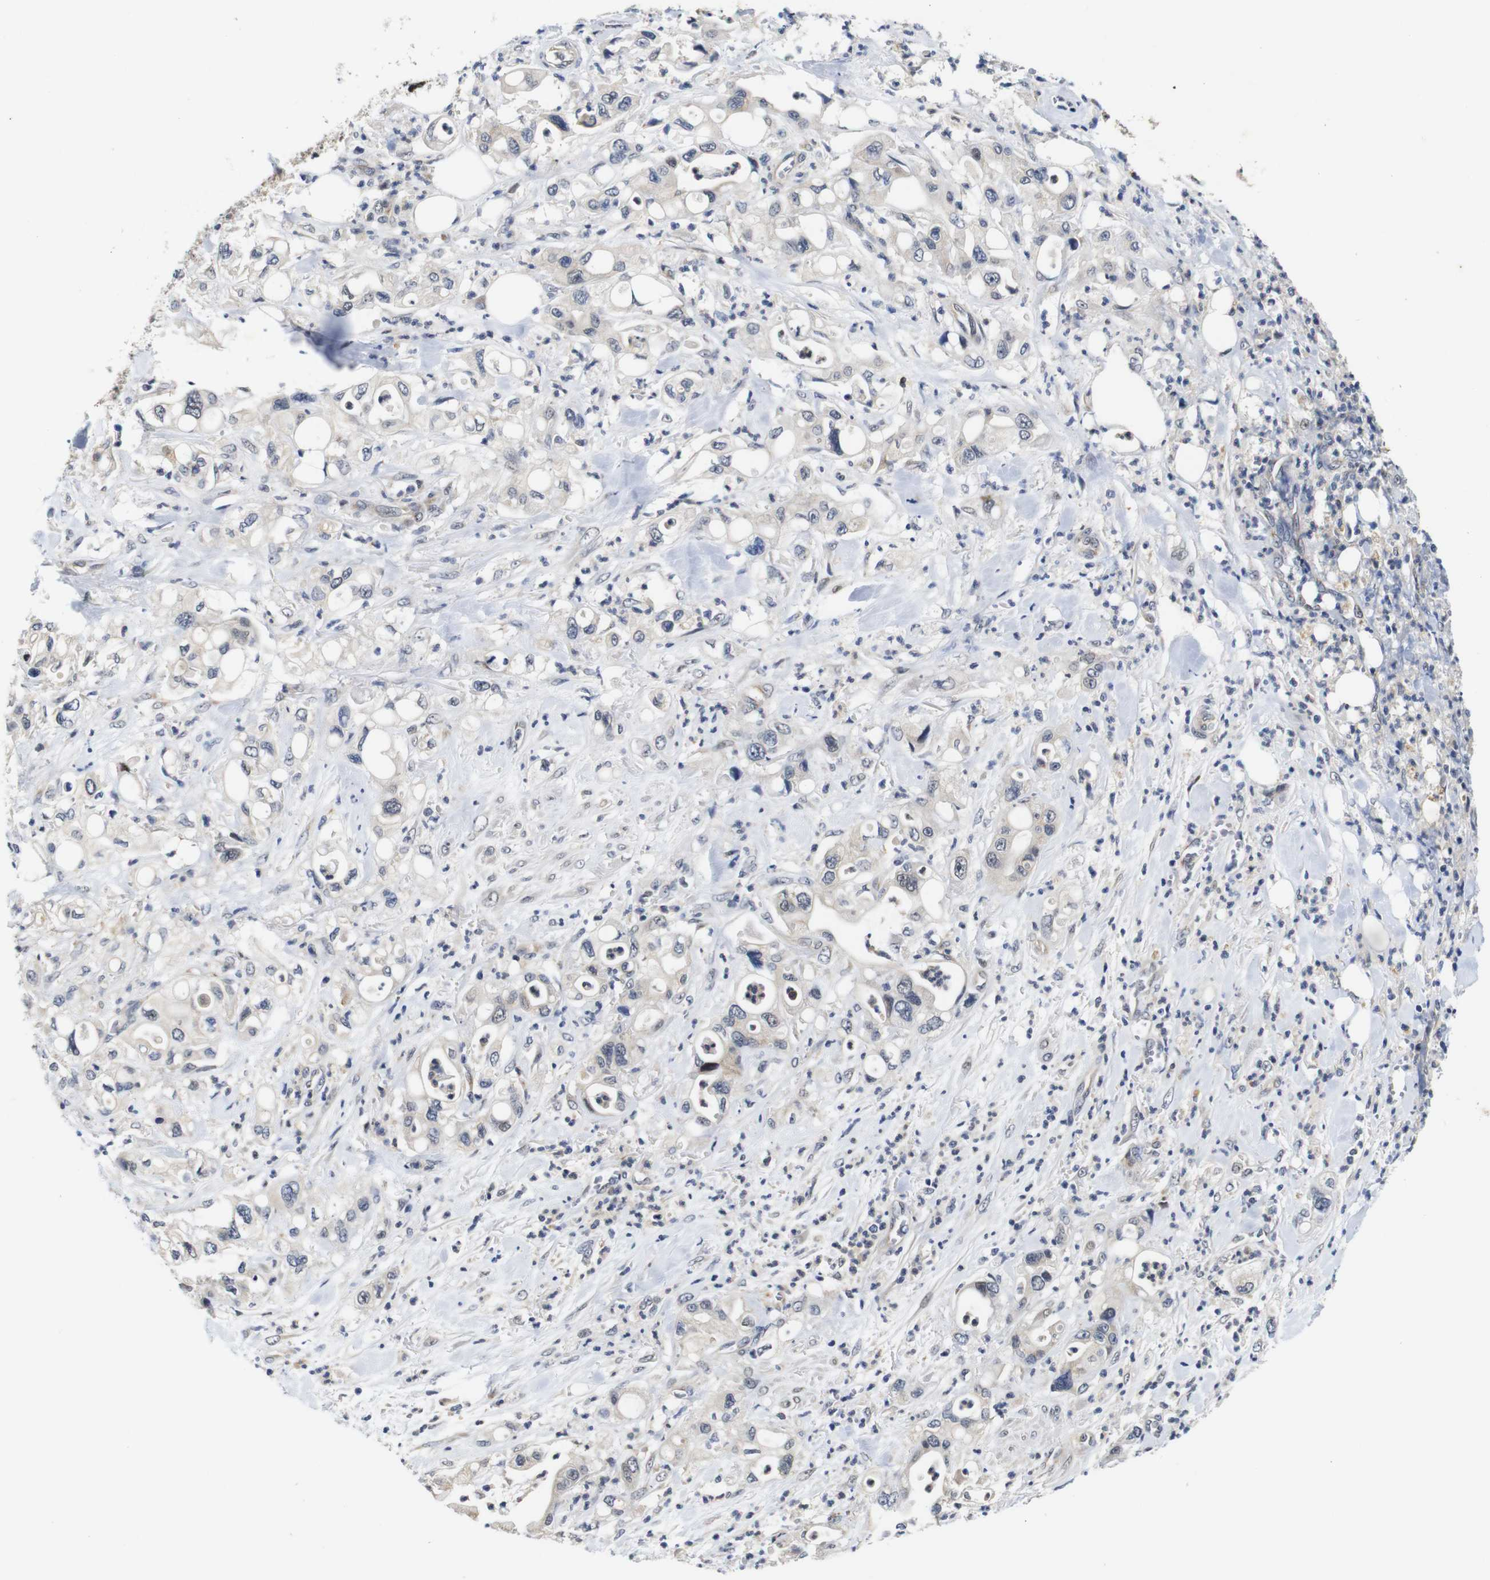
{"staining": {"intensity": "negative", "quantity": "none", "location": "none"}, "tissue": "pancreatic cancer", "cell_type": "Tumor cells", "image_type": "cancer", "snomed": [{"axis": "morphology", "description": "Adenocarcinoma, NOS"}, {"axis": "topography", "description": "Pancreas"}], "caption": "Tumor cells show no significant protein expression in pancreatic adenocarcinoma.", "gene": "FURIN", "patient": {"sex": "male", "age": 70}}